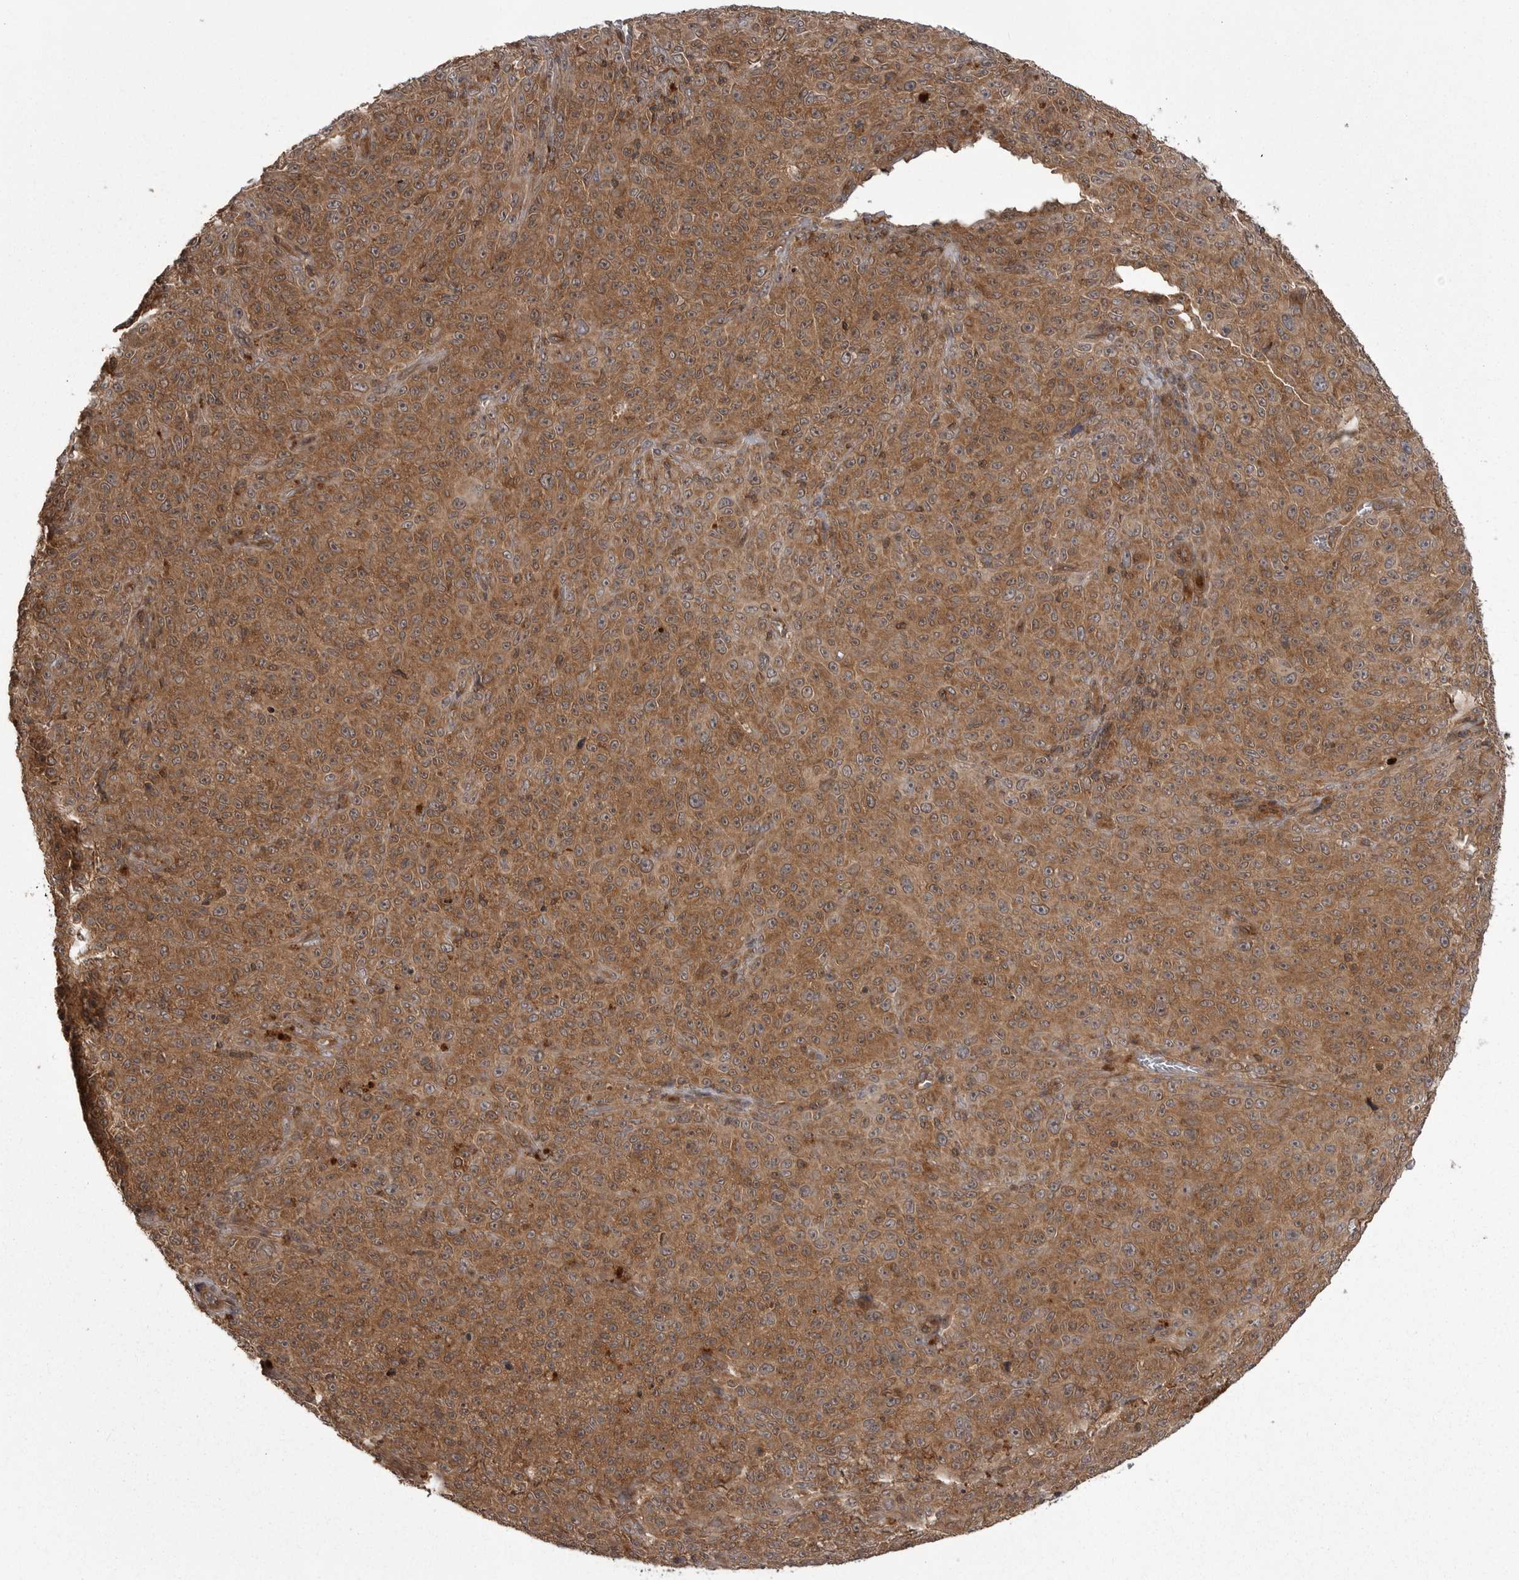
{"staining": {"intensity": "moderate", "quantity": ">75%", "location": "cytoplasmic/membranous"}, "tissue": "melanoma", "cell_type": "Tumor cells", "image_type": "cancer", "snomed": [{"axis": "morphology", "description": "Malignant melanoma, NOS"}, {"axis": "topography", "description": "Skin"}], "caption": "A brown stain highlights moderate cytoplasmic/membranous positivity of a protein in human malignant melanoma tumor cells.", "gene": "STK24", "patient": {"sex": "female", "age": 82}}